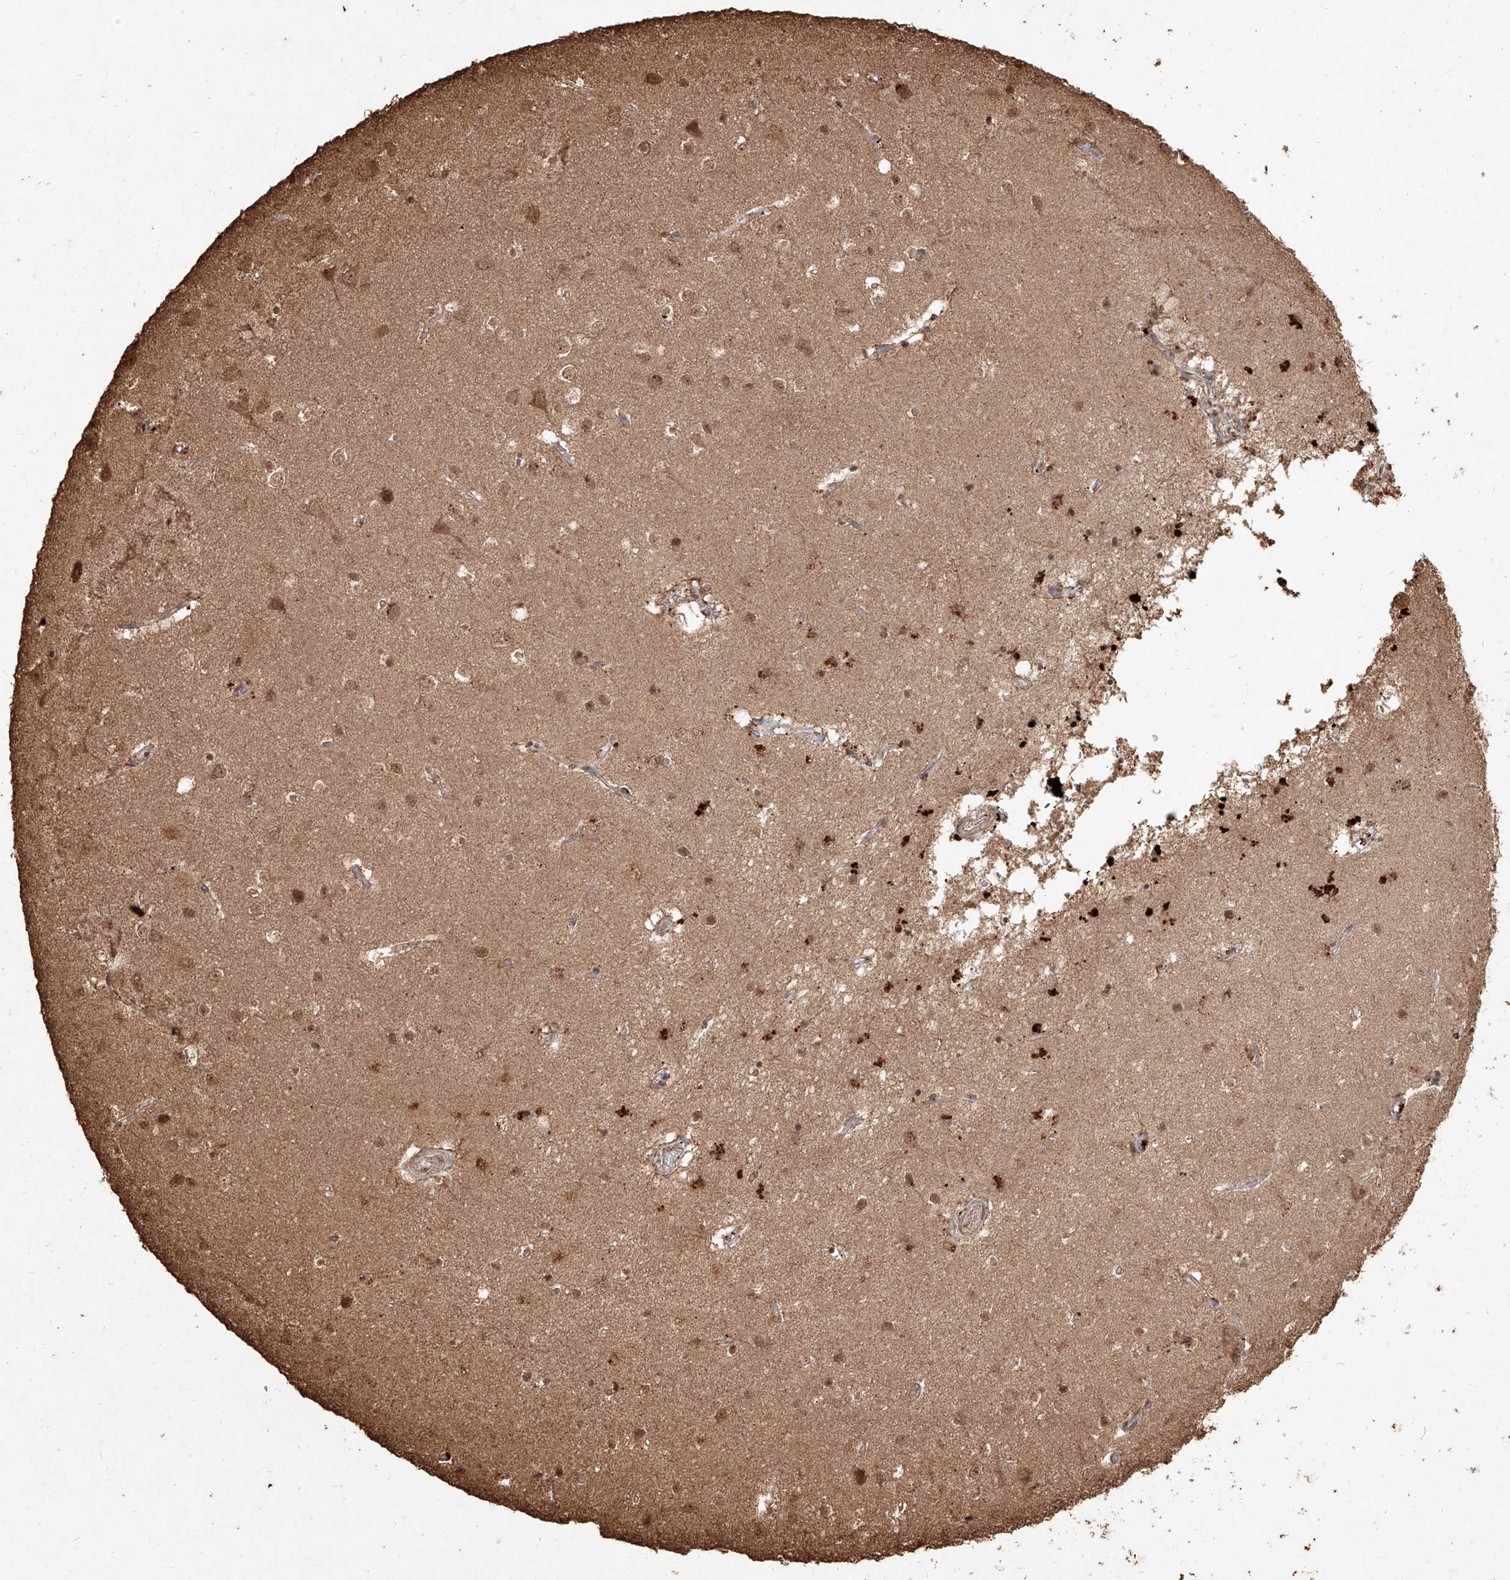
{"staining": {"intensity": "moderate", "quantity": ">75%", "location": "cytoplasmic/membranous"}, "tissue": "cerebral cortex", "cell_type": "Endothelial cells", "image_type": "normal", "snomed": [{"axis": "morphology", "description": "Normal tissue, NOS"}, {"axis": "topography", "description": "Cerebral cortex"}], "caption": "Protein analysis of normal cerebral cortex displays moderate cytoplasmic/membranous staining in approximately >75% of endothelial cells. The protein is shown in brown color, while the nuclei are stained blue.", "gene": "UBE2K", "patient": {"sex": "male", "age": 54}}